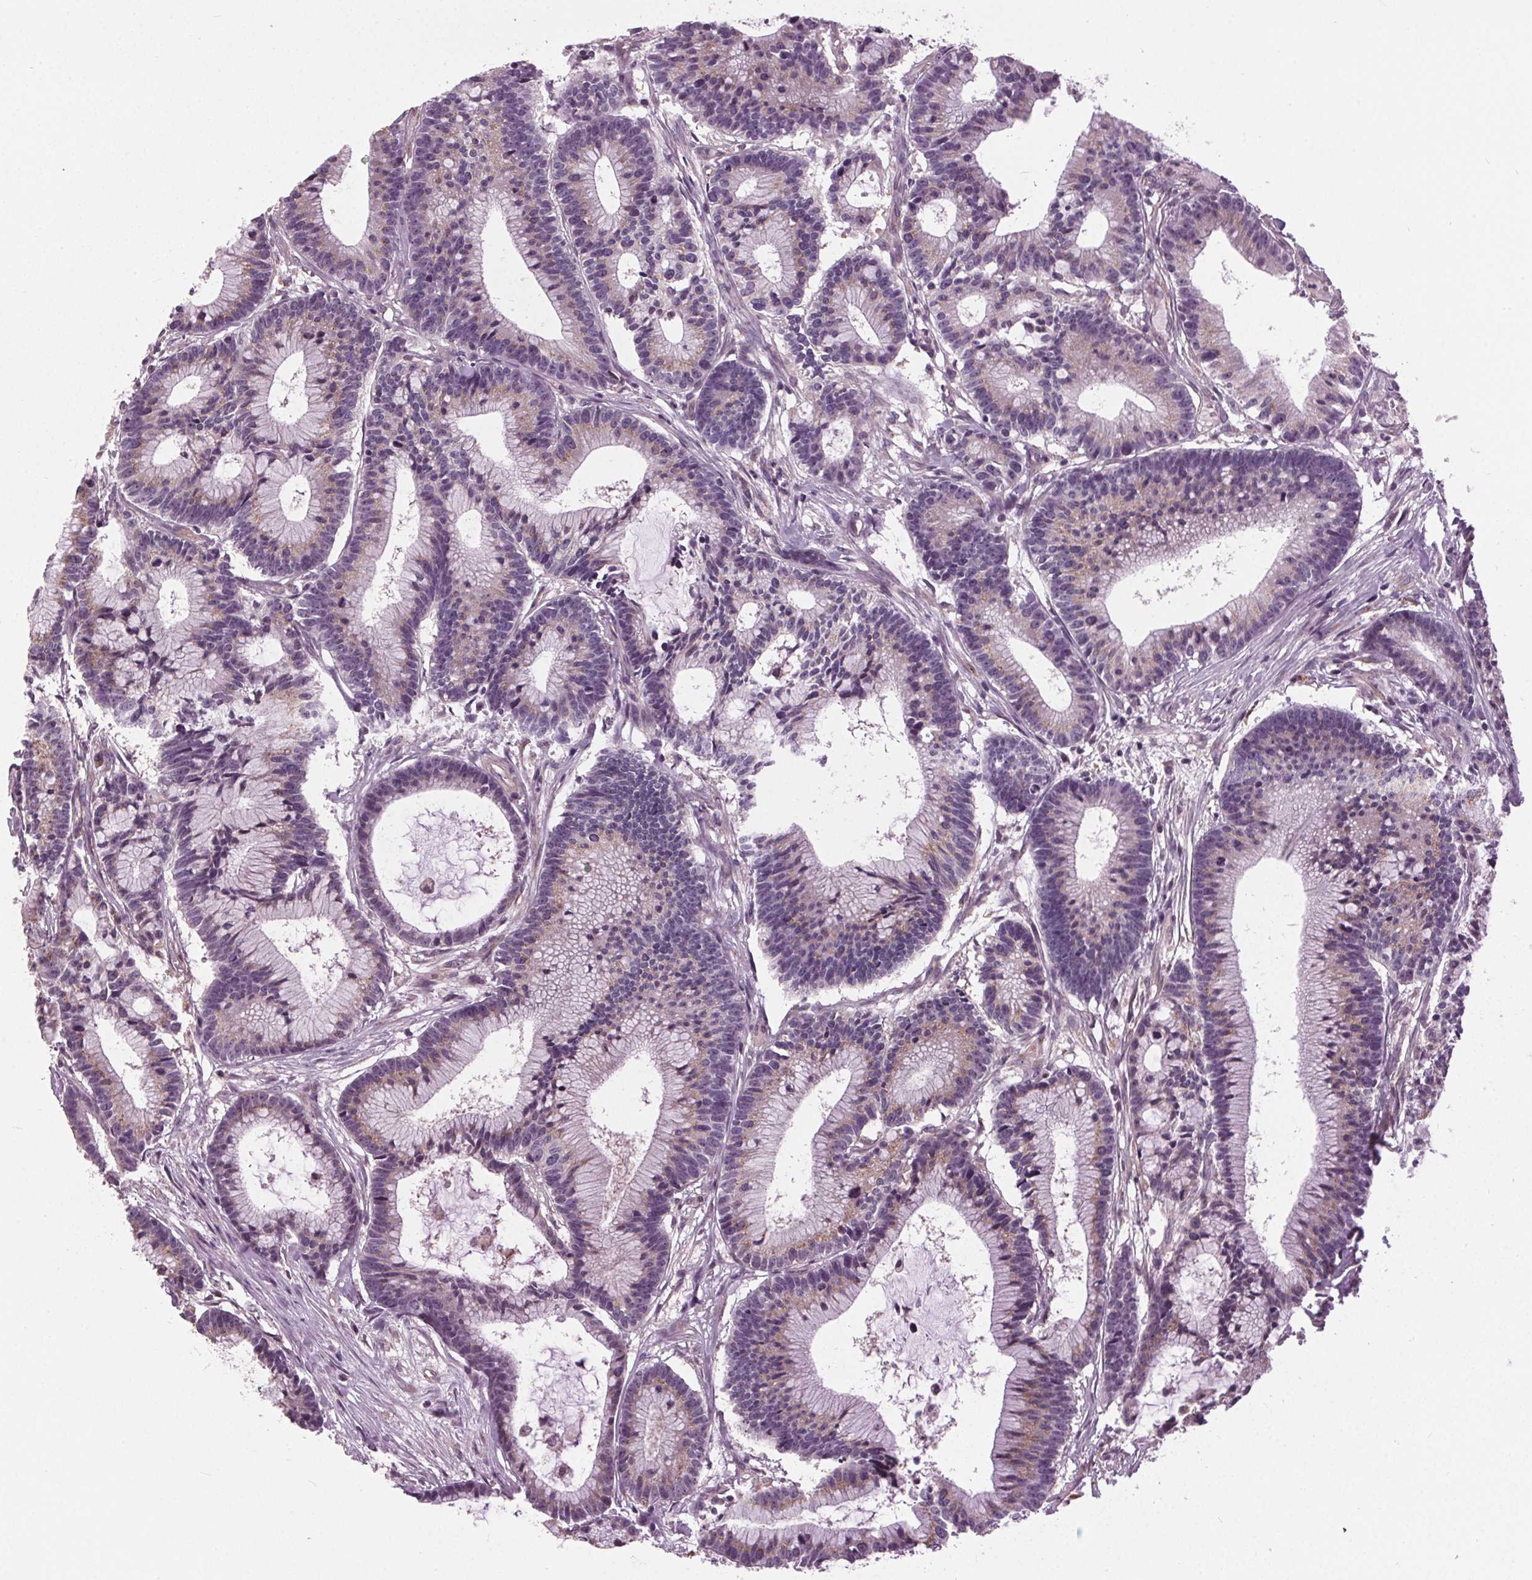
{"staining": {"intensity": "weak", "quantity": "25%-75%", "location": "cytoplasmic/membranous"}, "tissue": "colorectal cancer", "cell_type": "Tumor cells", "image_type": "cancer", "snomed": [{"axis": "morphology", "description": "Adenocarcinoma, NOS"}, {"axis": "topography", "description": "Colon"}], "caption": "High-magnification brightfield microscopy of colorectal adenocarcinoma stained with DAB (brown) and counterstained with hematoxylin (blue). tumor cells exhibit weak cytoplasmic/membranous positivity is appreciated in approximately25%-75% of cells. Nuclei are stained in blue.", "gene": "BSDC1", "patient": {"sex": "female", "age": 78}}